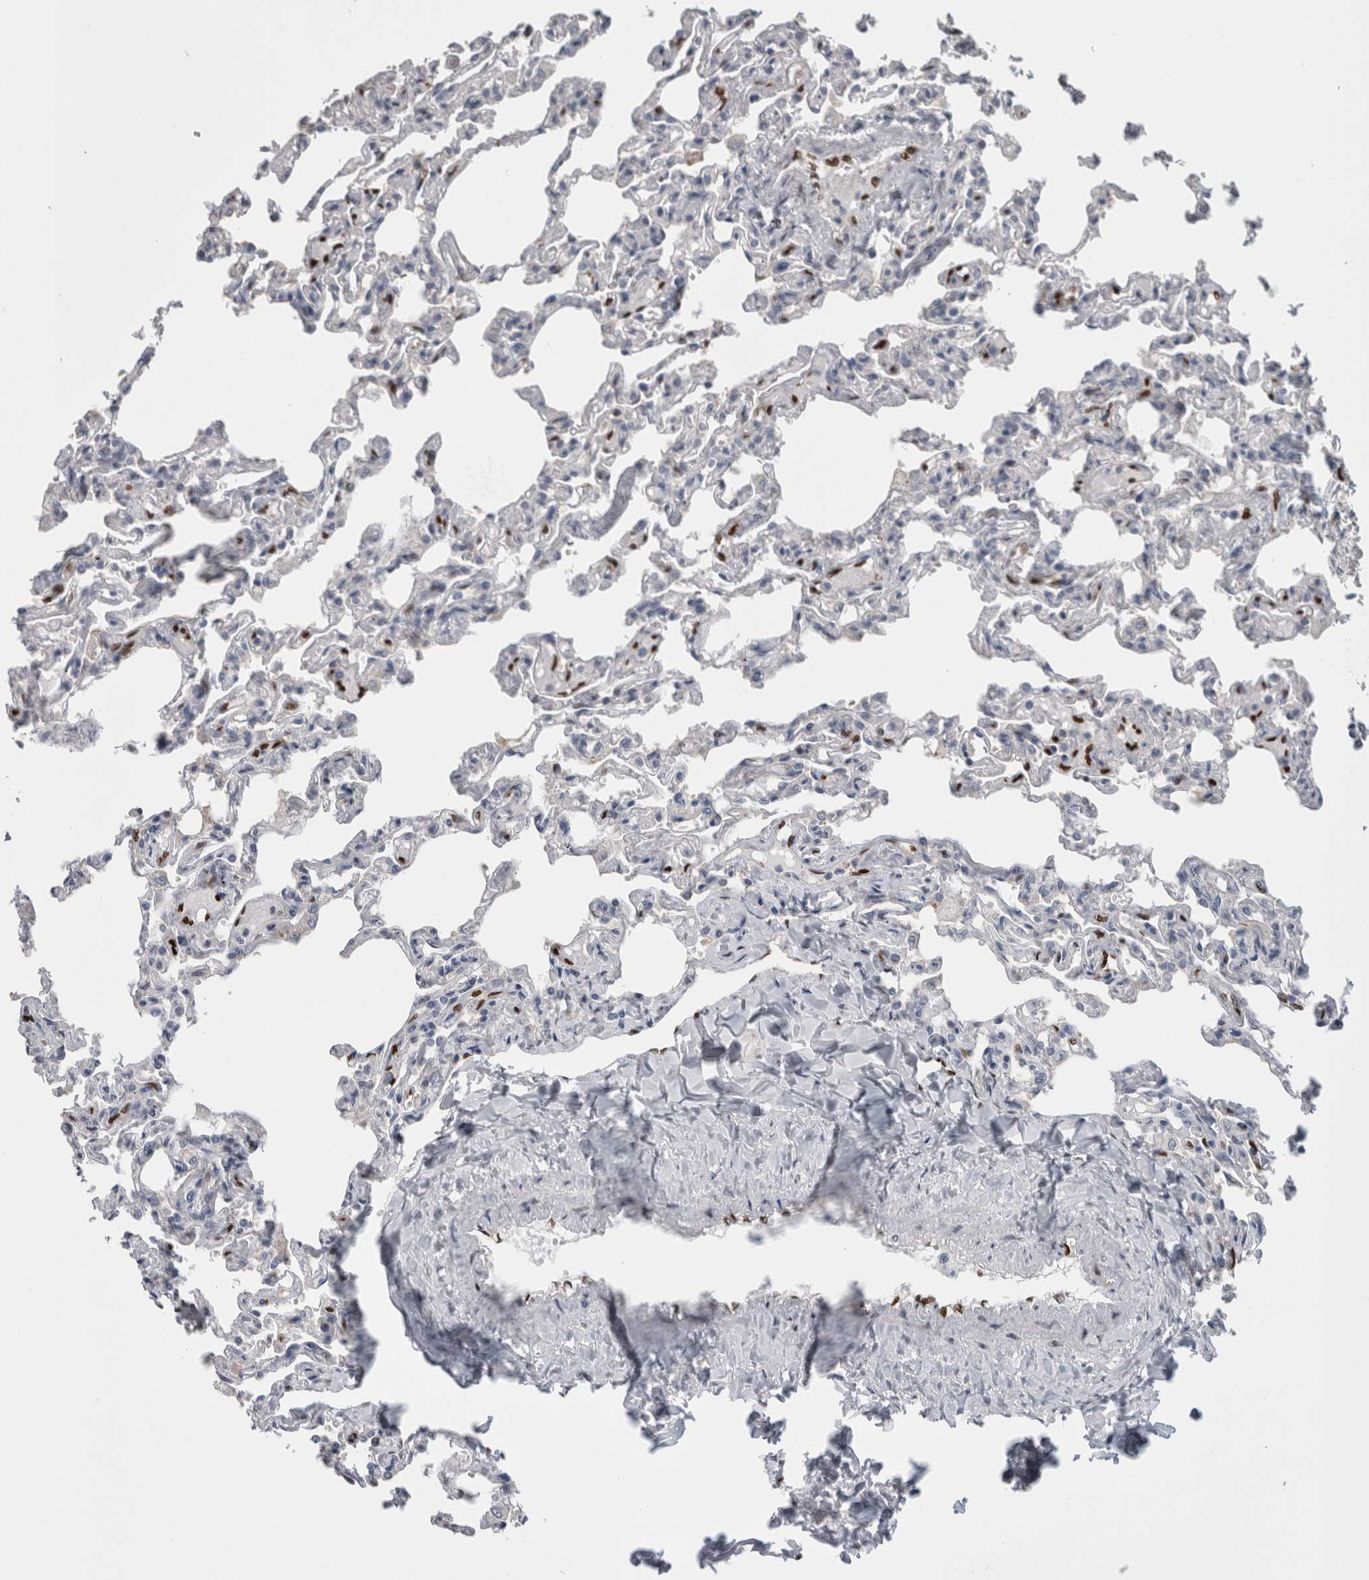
{"staining": {"intensity": "negative", "quantity": "none", "location": "none"}, "tissue": "lung", "cell_type": "Alveolar cells", "image_type": "normal", "snomed": [{"axis": "morphology", "description": "Normal tissue, NOS"}, {"axis": "topography", "description": "Lung"}], "caption": "This photomicrograph is of unremarkable lung stained with IHC to label a protein in brown with the nuclei are counter-stained blue. There is no expression in alveolar cells. (DAB immunohistochemistry visualized using brightfield microscopy, high magnification).", "gene": "IL33", "patient": {"sex": "male", "age": 21}}